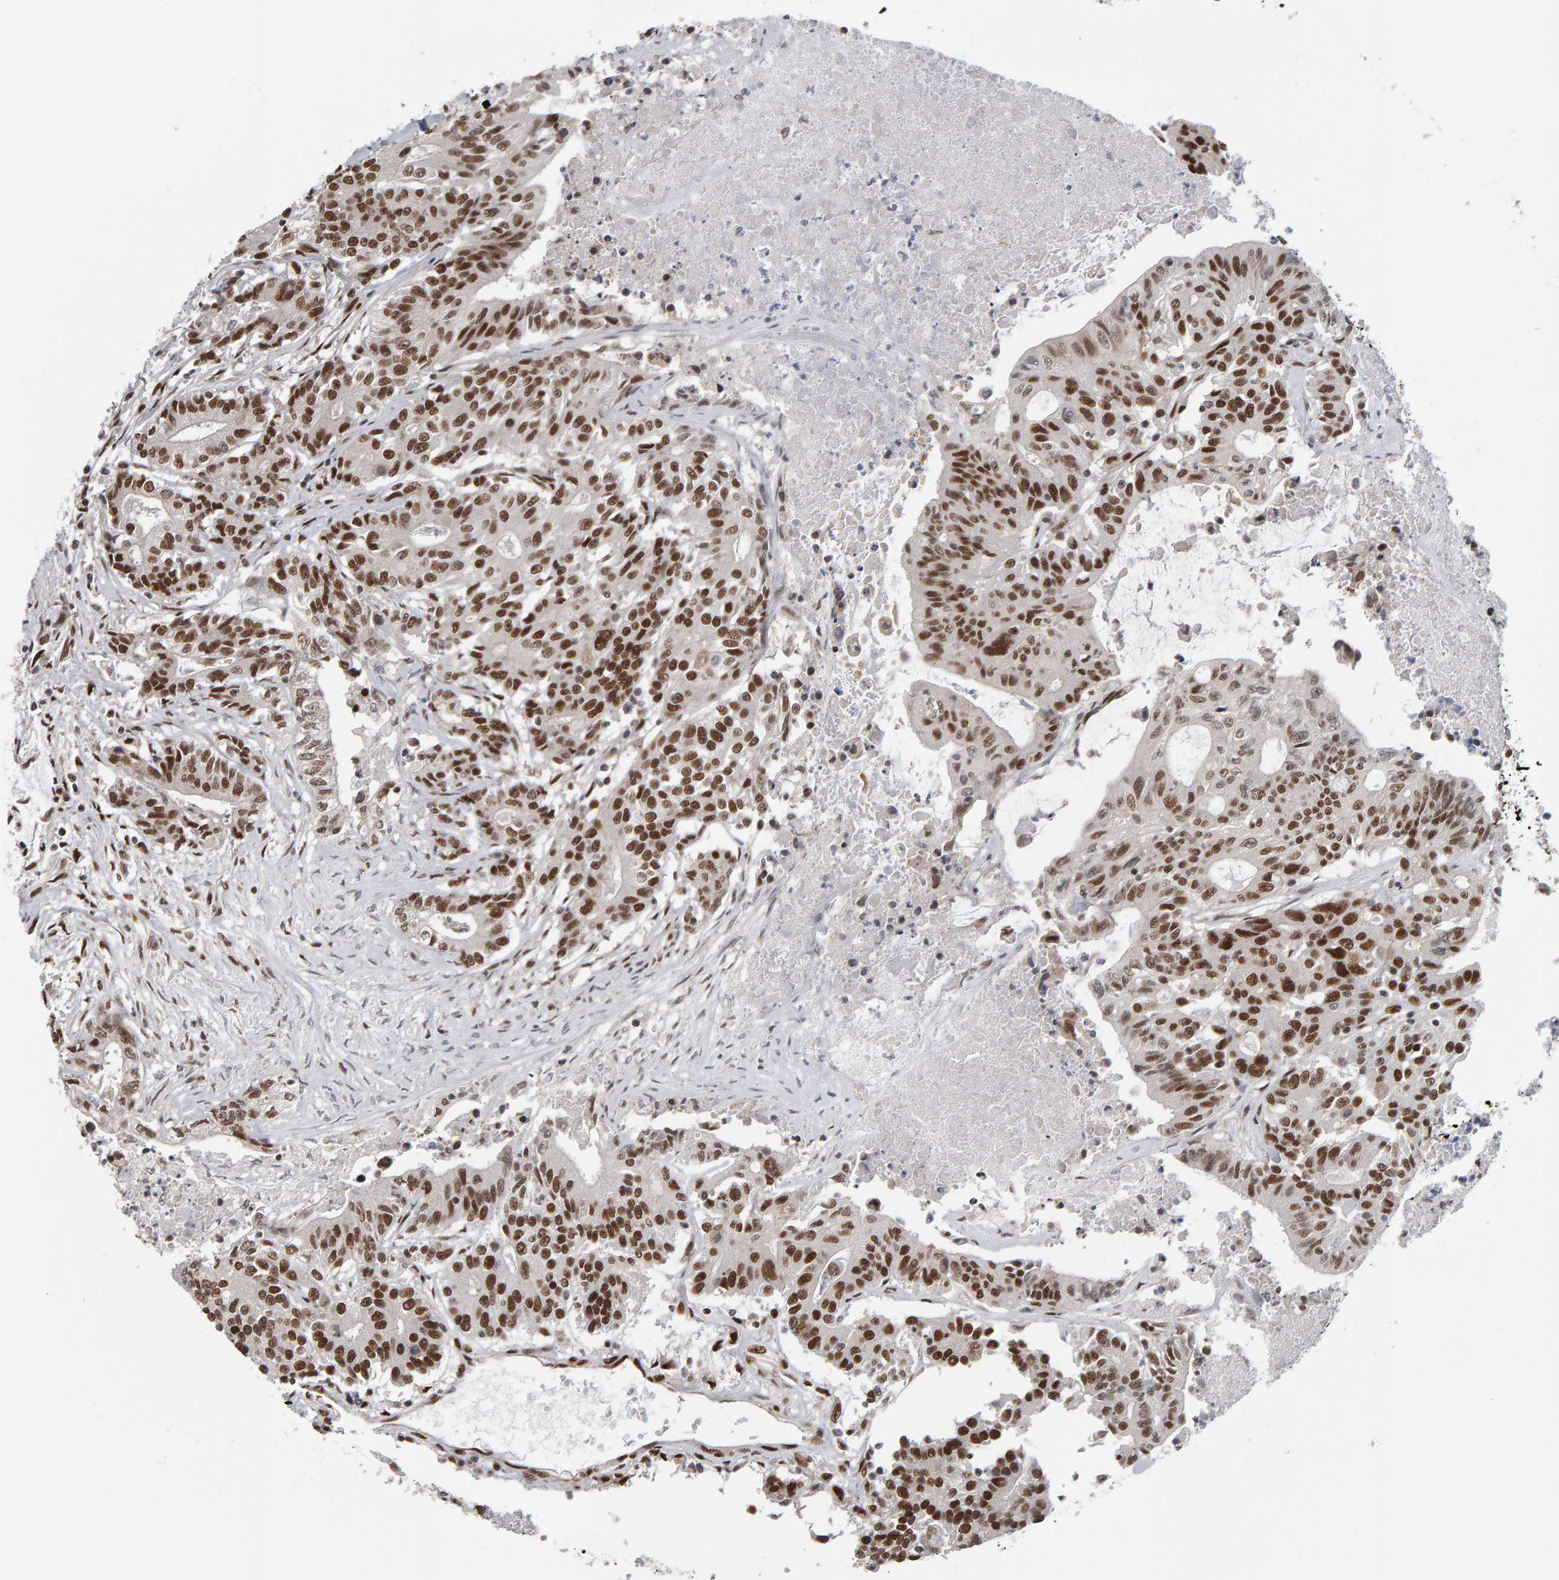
{"staining": {"intensity": "strong", "quantity": ">75%", "location": "nuclear"}, "tissue": "colorectal cancer", "cell_type": "Tumor cells", "image_type": "cancer", "snomed": [{"axis": "morphology", "description": "Adenocarcinoma, NOS"}, {"axis": "topography", "description": "Colon"}], "caption": "A histopathology image showing strong nuclear positivity in about >75% of tumor cells in colorectal cancer, as visualized by brown immunohistochemical staining.", "gene": "ATF7IP", "patient": {"sex": "female", "age": 77}}